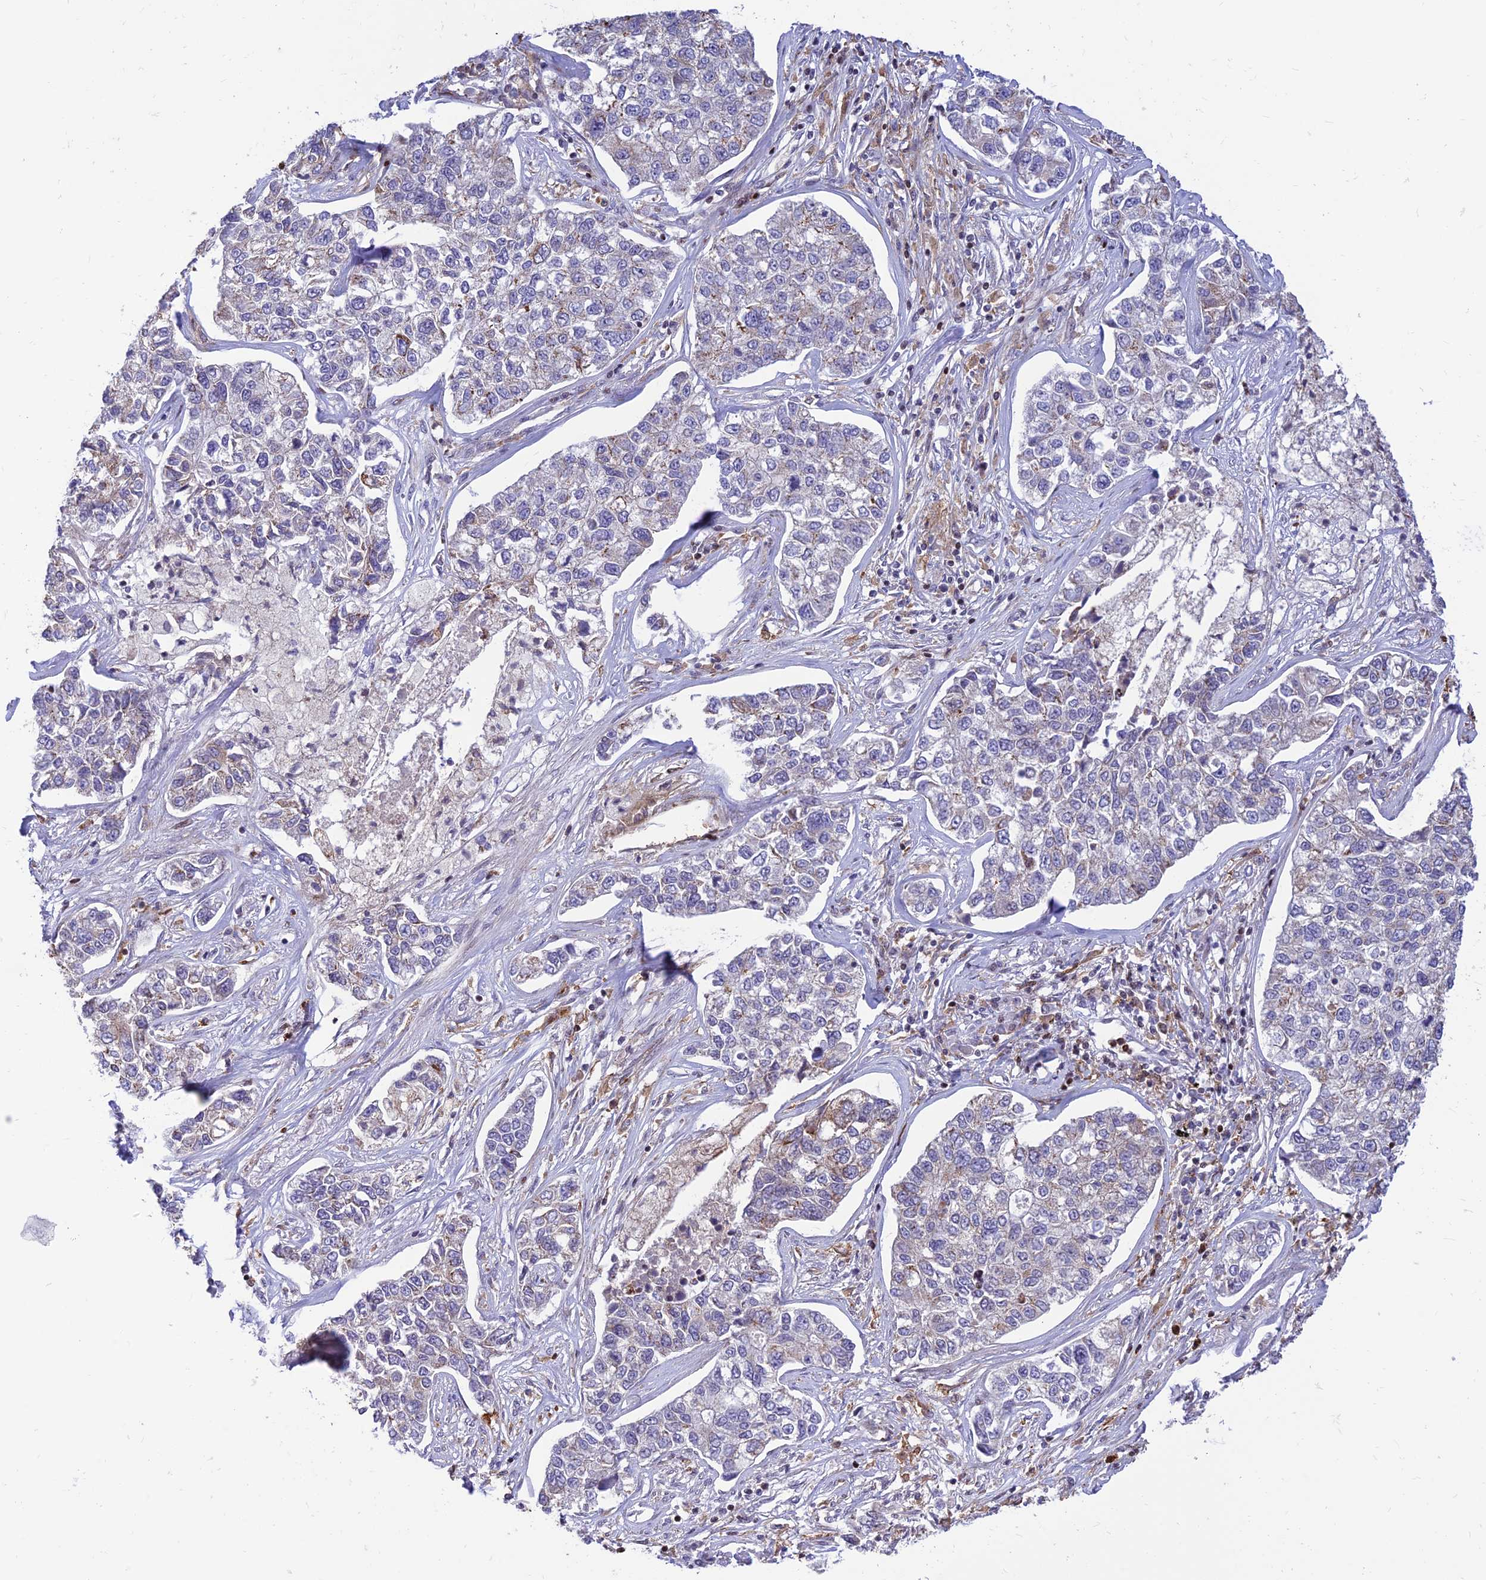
{"staining": {"intensity": "negative", "quantity": "none", "location": "none"}, "tissue": "lung cancer", "cell_type": "Tumor cells", "image_type": "cancer", "snomed": [{"axis": "morphology", "description": "Adenocarcinoma, NOS"}, {"axis": "topography", "description": "Lung"}], "caption": "The immunohistochemistry (IHC) photomicrograph has no significant expression in tumor cells of lung adenocarcinoma tissue.", "gene": "FAM186B", "patient": {"sex": "male", "age": 49}}